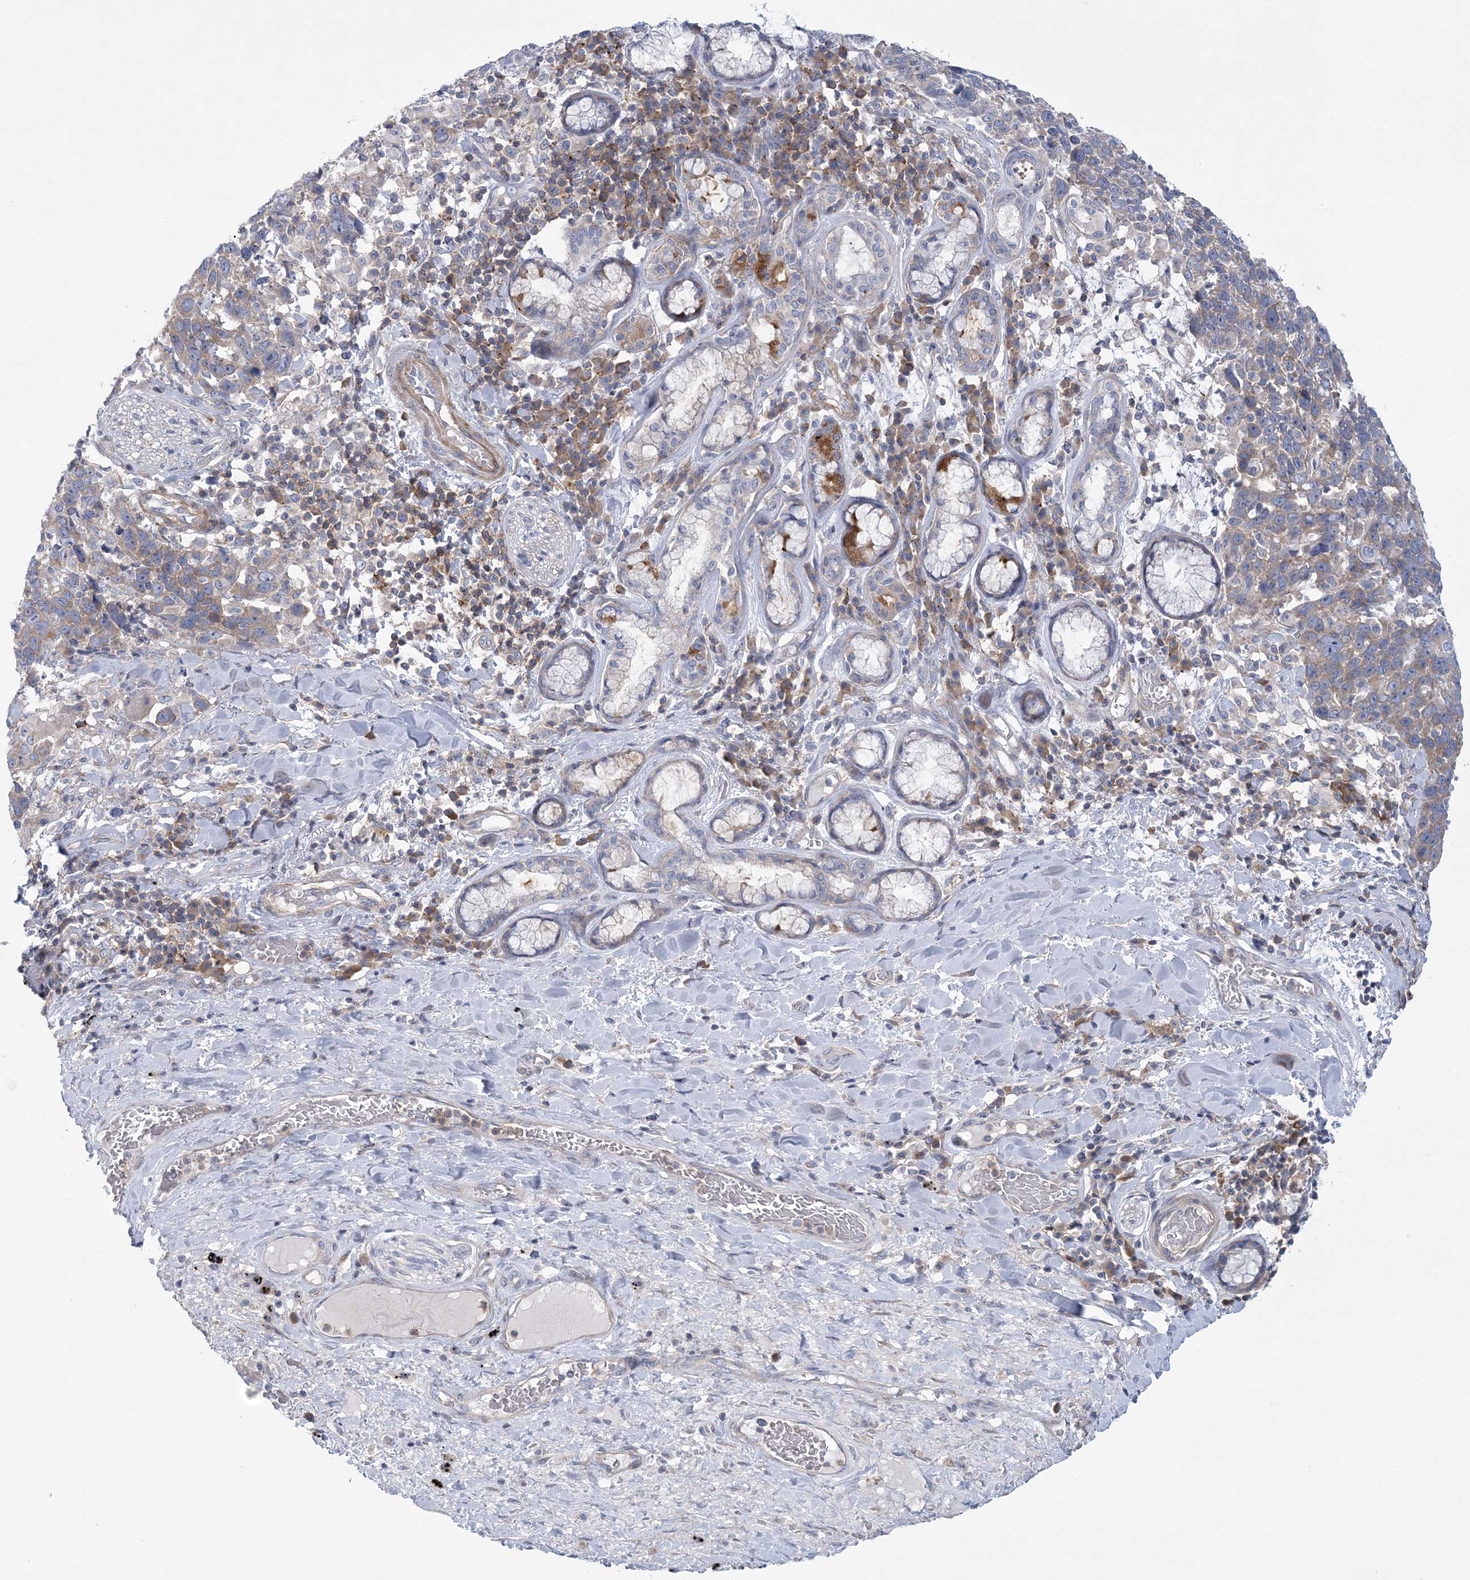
{"staining": {"intensity": "weak", "quantity": "25%-75%", "location": "cytoplasmic/membranous"}, "tissue": "lung cancer", "cell_type": "Tumor cells", "image_type": "cancer", "snomed": [{"axis": "morphology", "description": "Squamous cell carcinoma, NOS"}, {"axis": "topography", "description": "Lung"}], "caption": "The histopathology image shows immunohistochemical staining of lung cancer. There is weak cytoplasmic/membranous positivity is appreciated in approximately 25%-75% of tumor cells.", "gene": "ARSJ", "patient": {"sex": "male", "age": 66}}